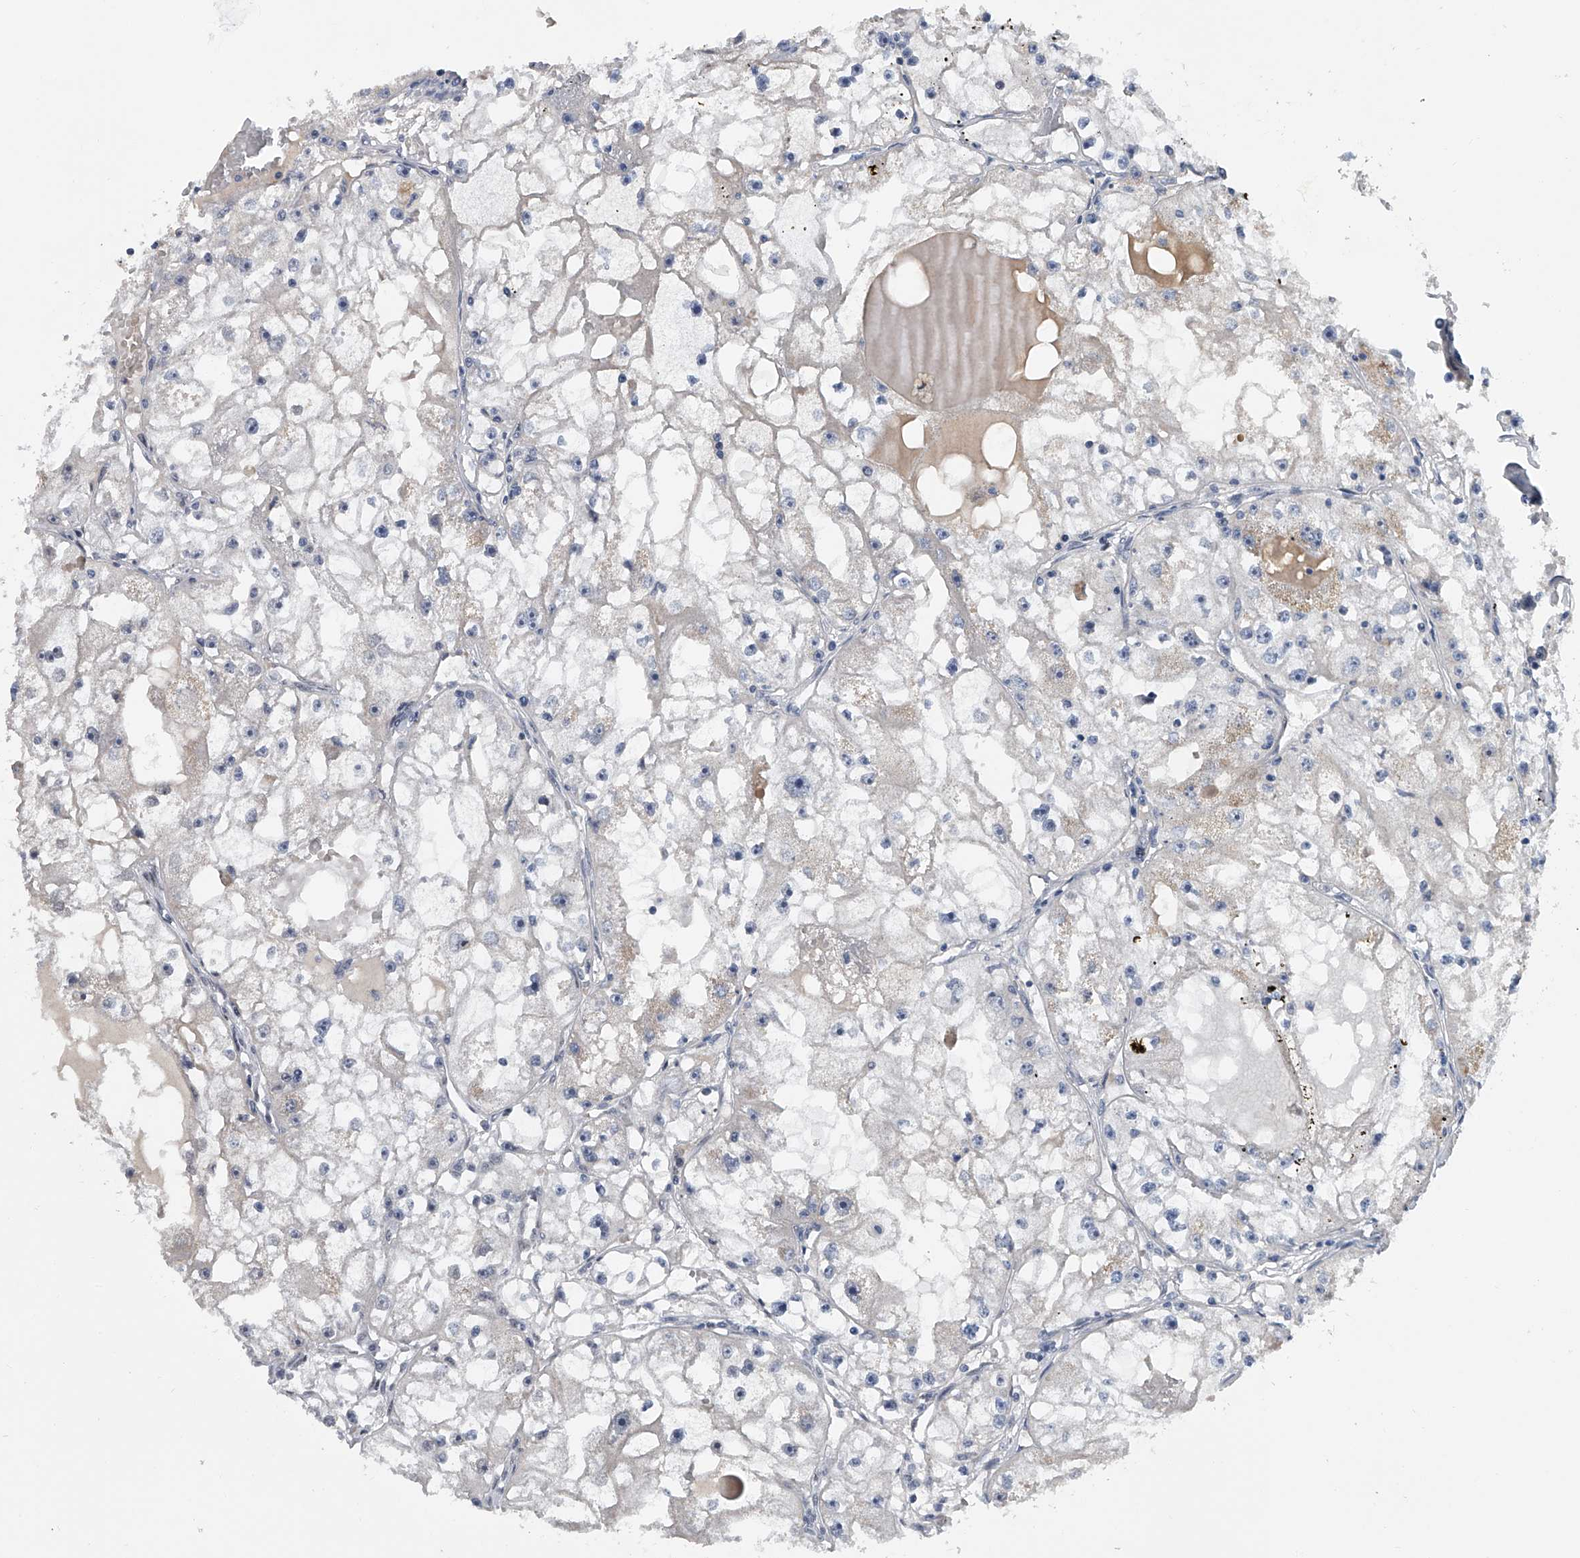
{"staining": {"intensity": "negative", "quantity": "none", "location": "none"}, "tissue": "renal cancer", "cell_type": "Tumor cells", "image_type": "cancer", "snomed": [{"axis": "morphology", "description": "Adenocarcinoma, NOS"}, {"axis": "topography", "description": "Kidney"}], "caption": "A high-resolution image shows IHC staining of renal cancer (adenocarcinoma), which displays no significant positivity in tumor cells. (Stains: DAB IHC with hematoxylin counter stain, Microscopy: brightfield microscopy at high magnification).", "gene": "ZNF426", "patient": {"sex": "male", "age": 56}}